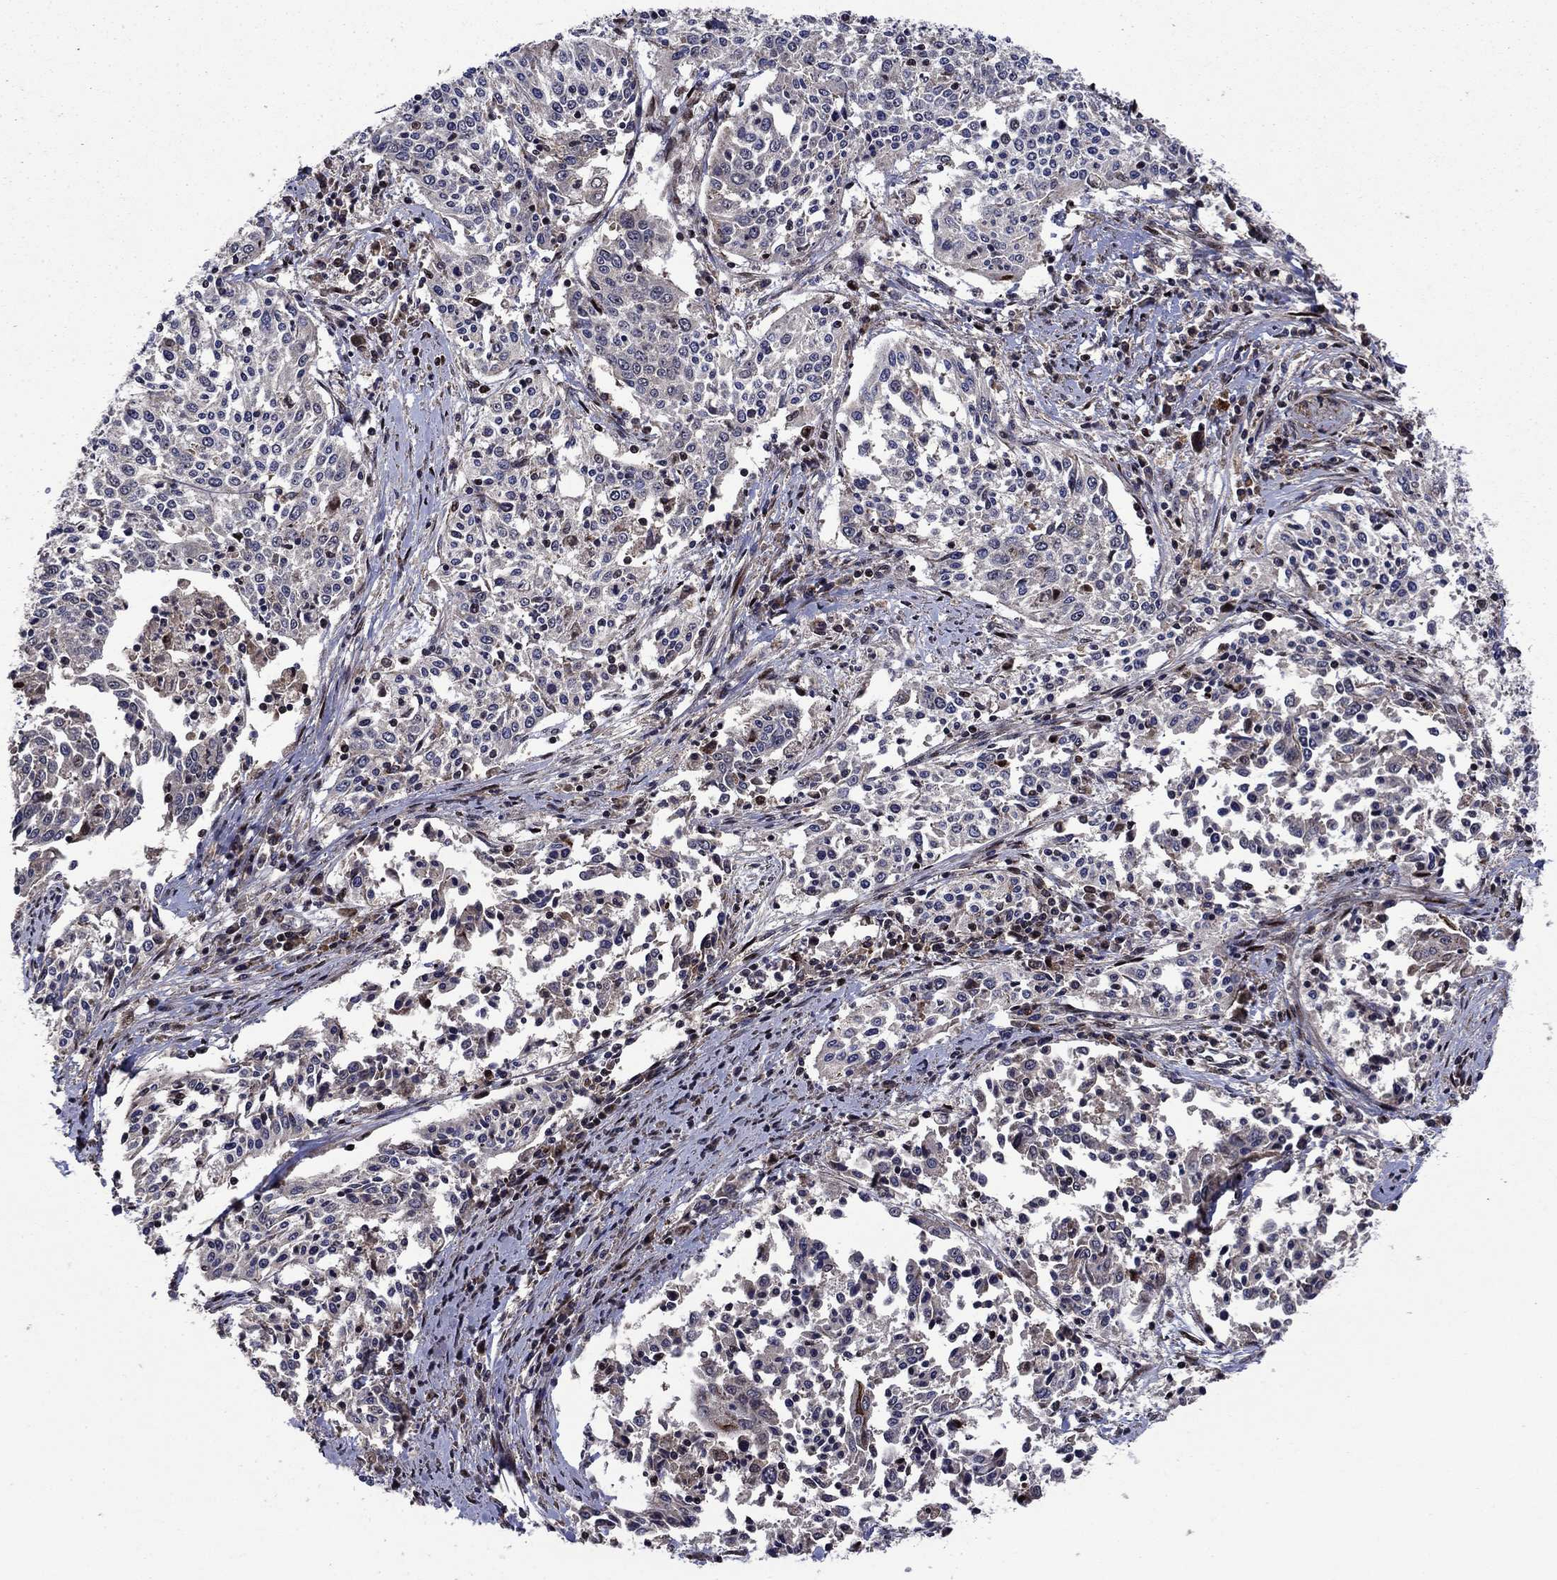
{"staining": {"intensity": "negative", "quantity": "none", "location": "none"}, "tissue": "cervical cancer", "cell_type": "Tumor cells", "image_type": "cancer", "snomed": [{"axis": "morphology", "description": "Squamous cell carcinoma, NOS"}, {"axis": "topography", "description": "Cervix"}], "caption": "There is no significant staining in tumor cells of cervical squamous cell carcinoma.", "gene": "AGTPBP1", "patient": {"sex": "female", "age": 41}}